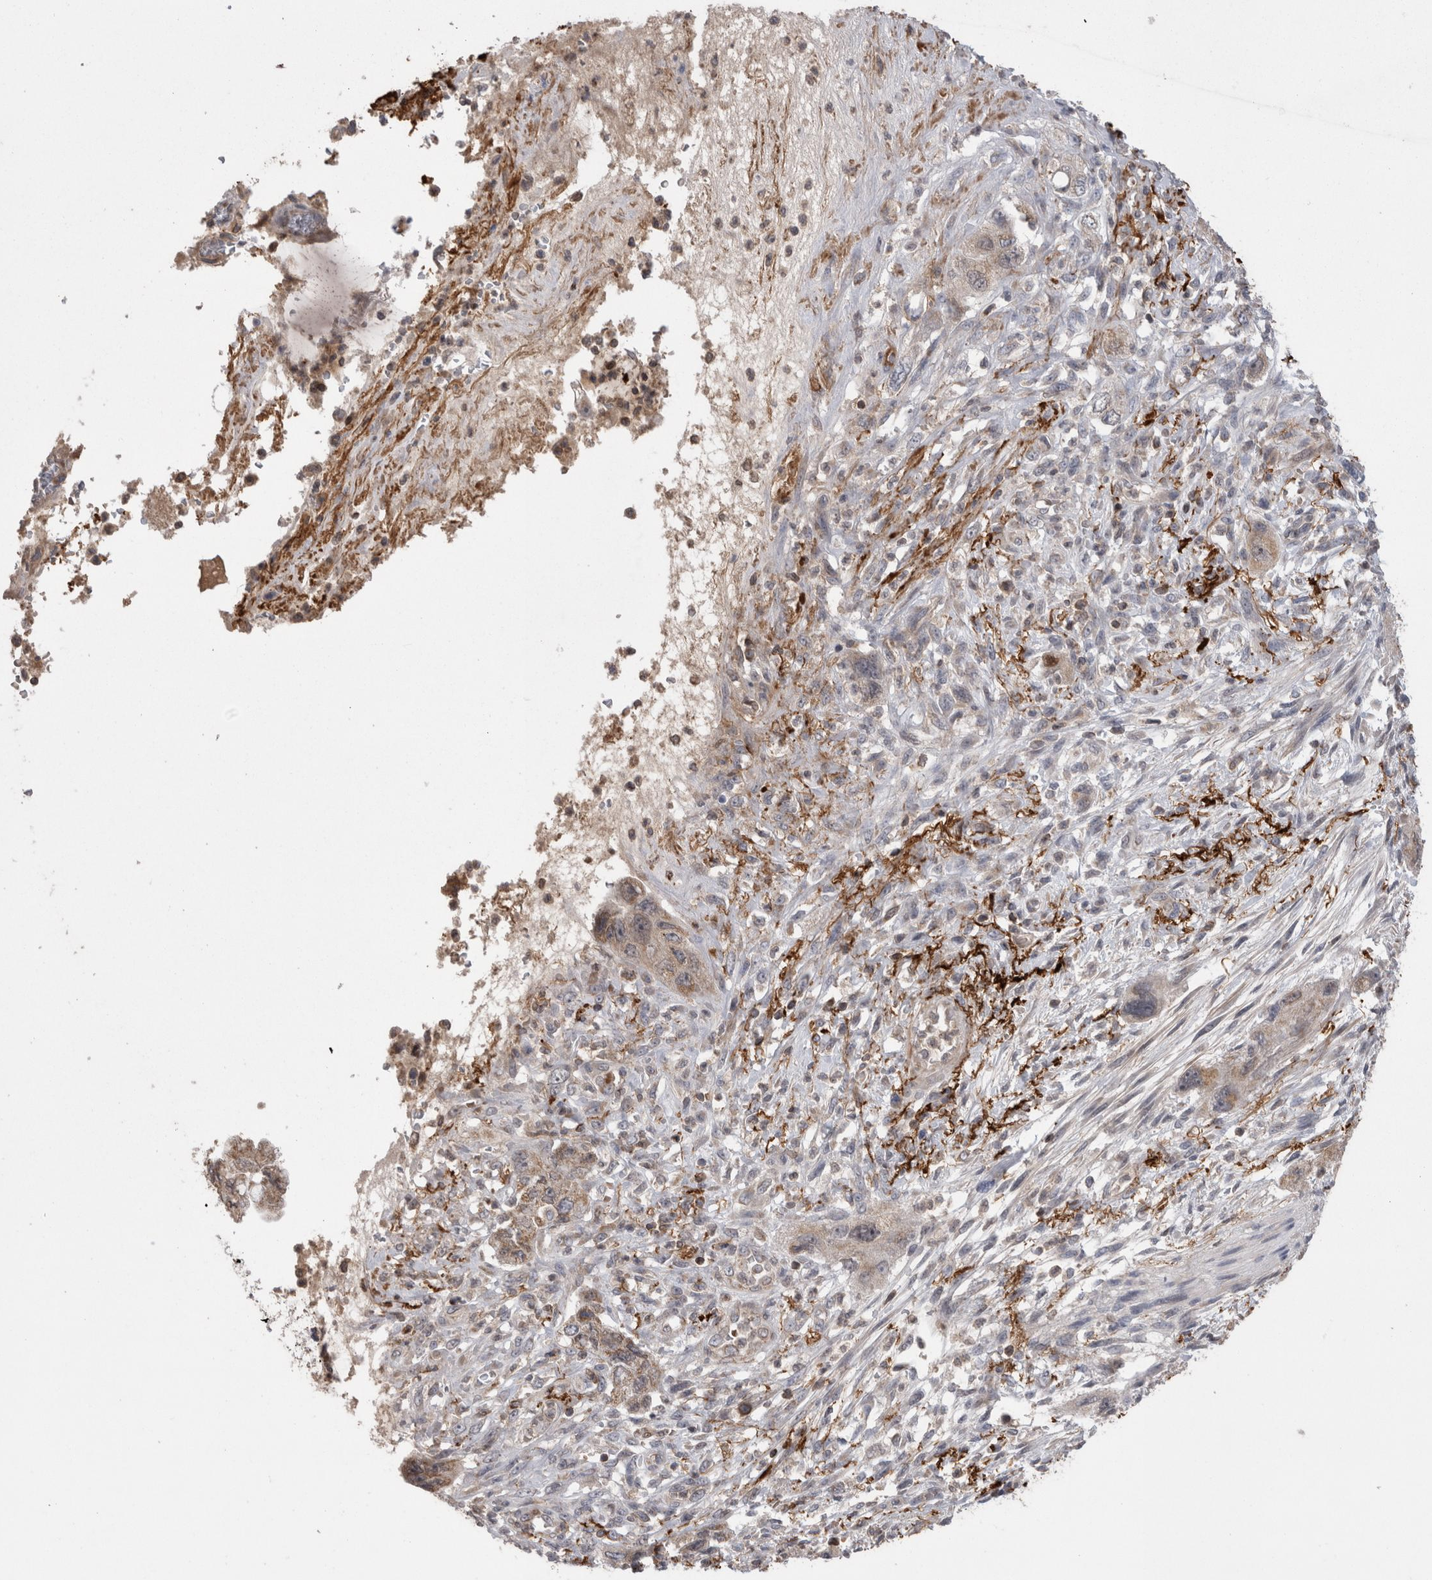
{"staining": {"intensity": "weak", "quantity": "<25%", "location": "cytoplasmic/membranous"}, "tissue": "pancreatic cancer", "cell_type": "Tumor cells", "image_type": "cancer", "snomed": [{"axis": "morphology", "description": "Adenocarcinoma, NOS"}, {"axis": "topography", "description": "Pancreas"}], "caption": "Human pancreatic adenocarcinoma stained for a protein using IHC exhibits no staining in tumor cells.", "gene": "DARS2", "patient": {"sex": "female", "age": 73}}